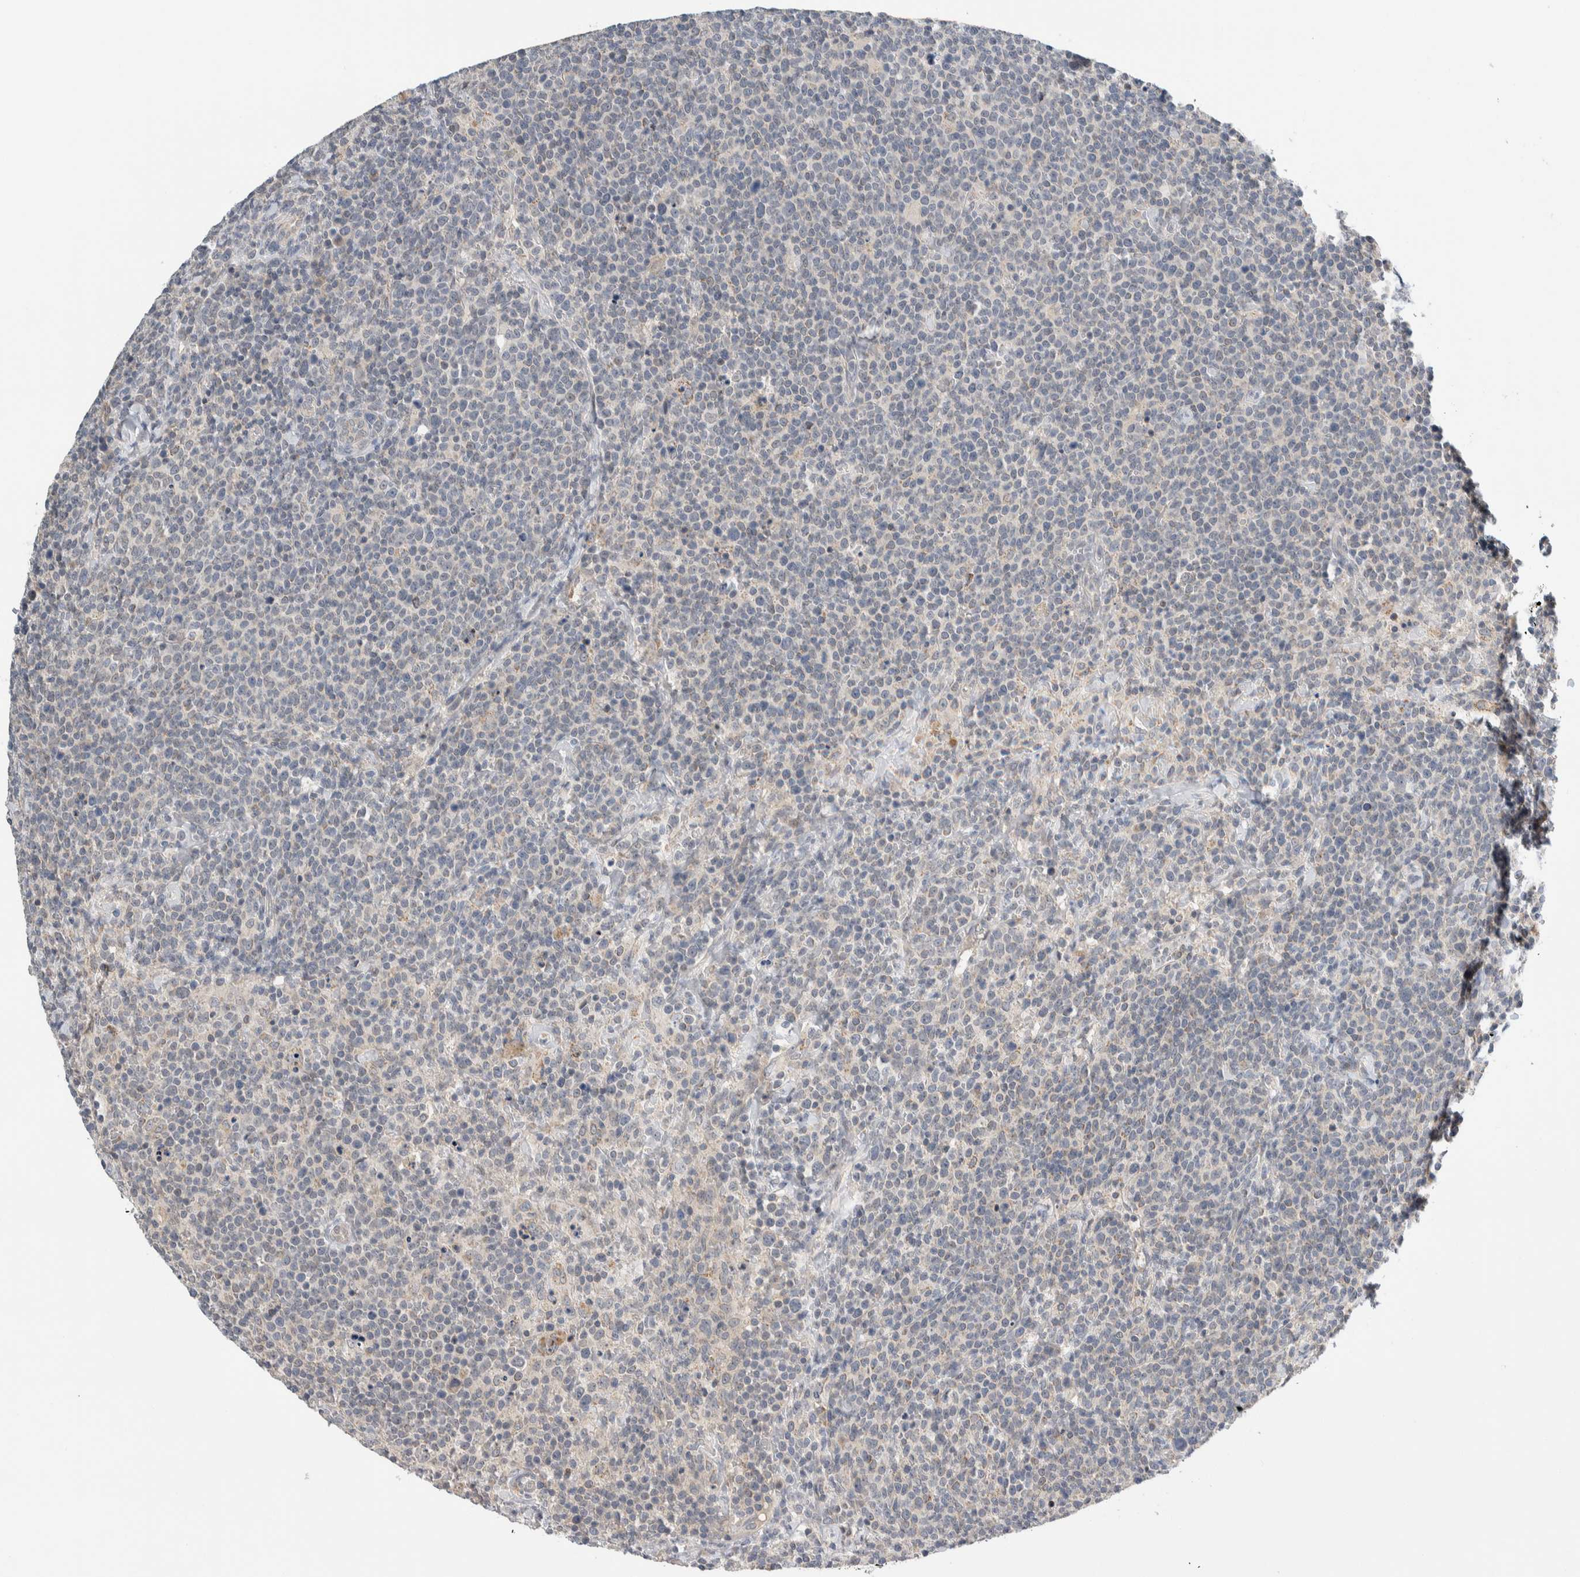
{"staining": {"intensity": "negative", "quantity": "none", "location": "none"}, "tissue": "lymphoma", "cell_type": "Tumor cells", "image_type": "cancer", "snomed": [{"axis": "morphology", "description": "Malignant lymphoma, non-Hodgkin's type, High grade"}, {"axis": "topography", "description": "Lymph node"}], "caption": "Lymphoma was stained to show a protein in brown. There is no significant staining in tumor cells. (DAB (3,3'-diaminobenzidine) IHC with hematoxylin counter stain).", "gene": "SHPK", "patient": {"sex": "male", "age": 61}}